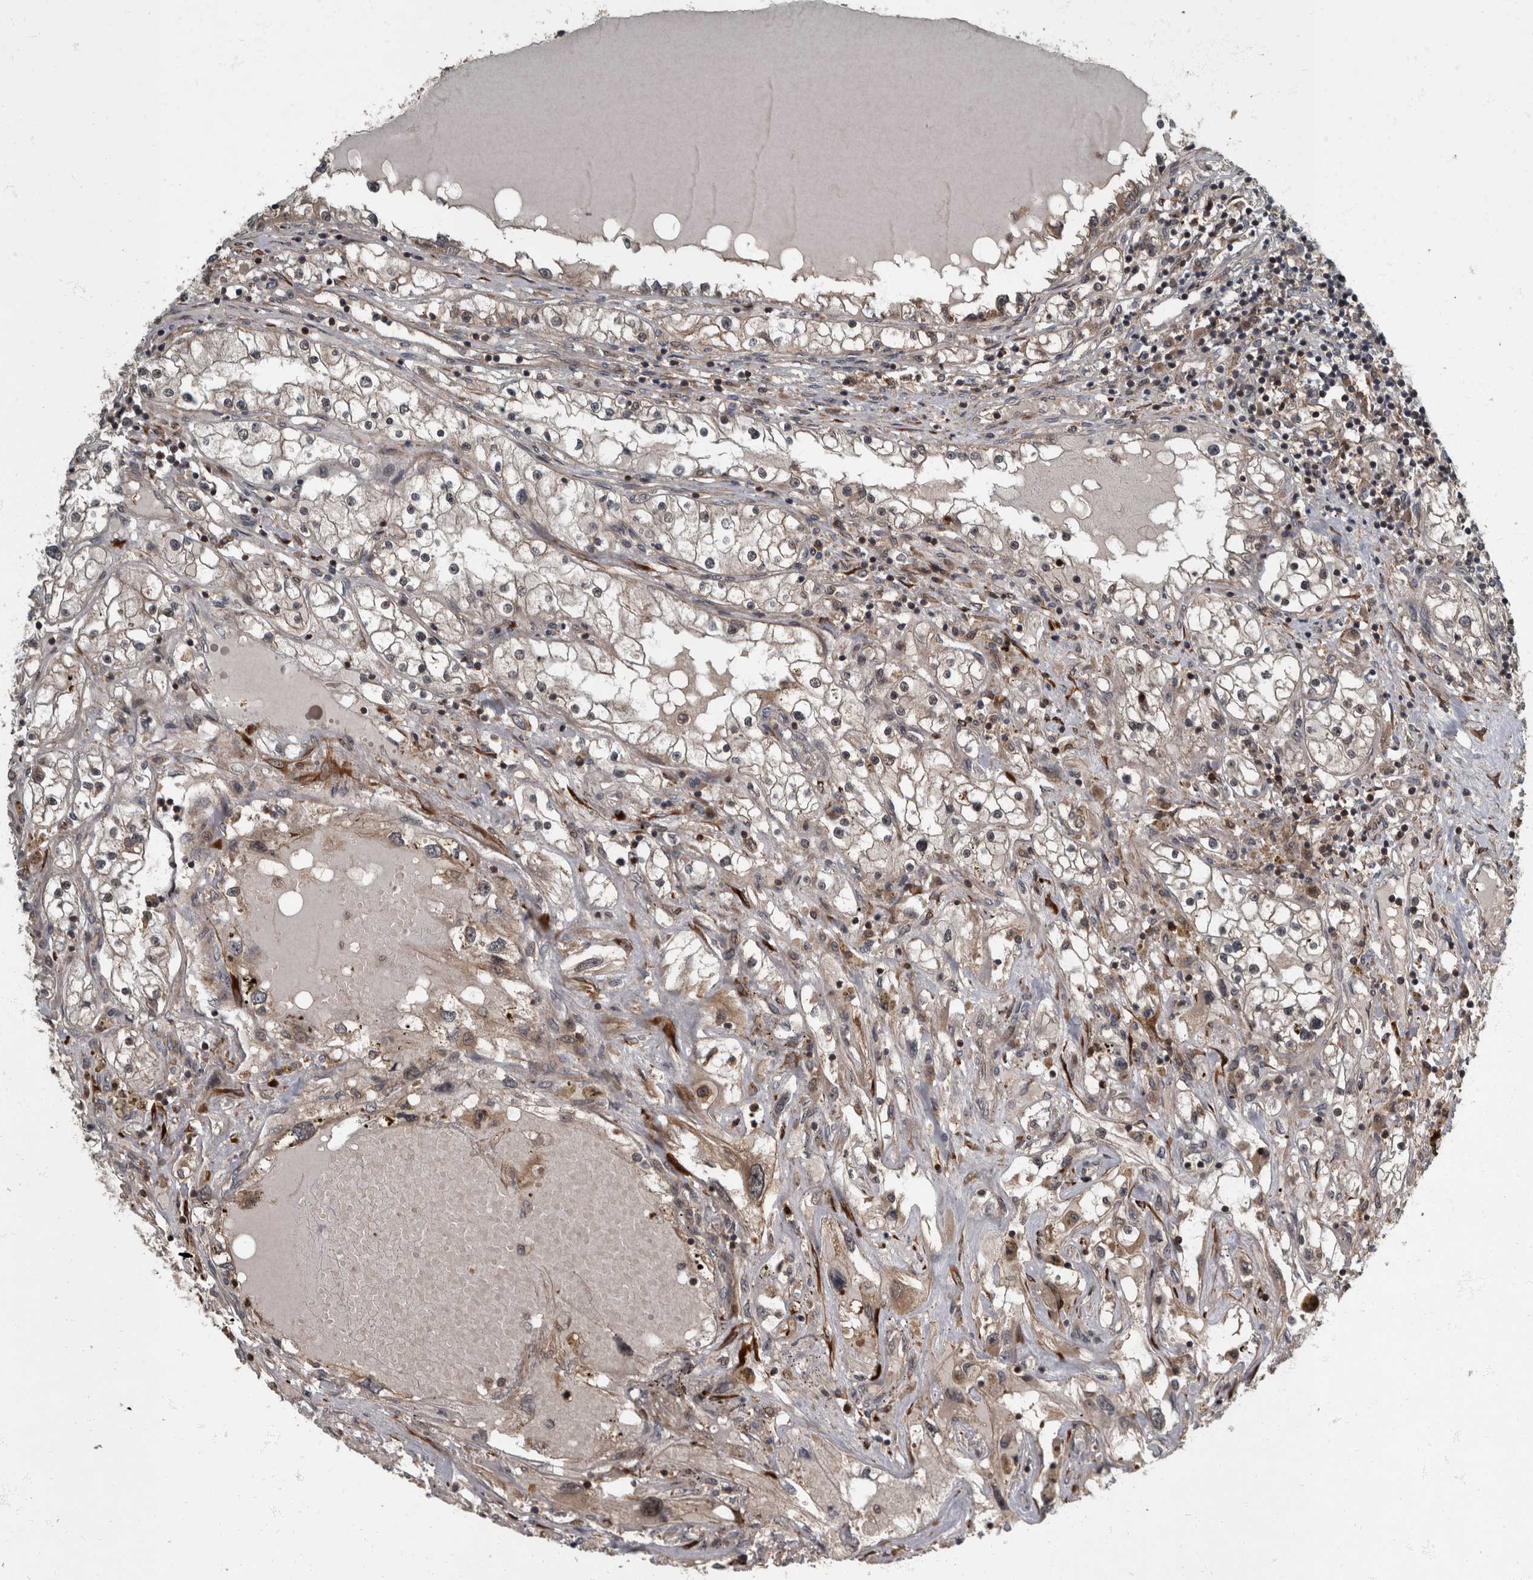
{"staining": {"intensity": "weak", "quantity": ">75%", "location": "cytoplasmic/membranous,nuclear"}, "tissue": "renal cancer", "cell_type": "Tumor cells", "image_type": "cancer", "snomed": [{"axis": "morphology", "description": "Adenocarcinoma, NOS"}, {"axis": "topography", "description": "Kidney"}], "caption": "High-power microscopy captured an IHC micrograph of renal adenocarcinoma, revealing weak cytoplasmic/membranous and nuclear positivity in about >75% of tumor cells.", "gene": "RABGGTB", "patient": {"sex": "male", "age": 68}}